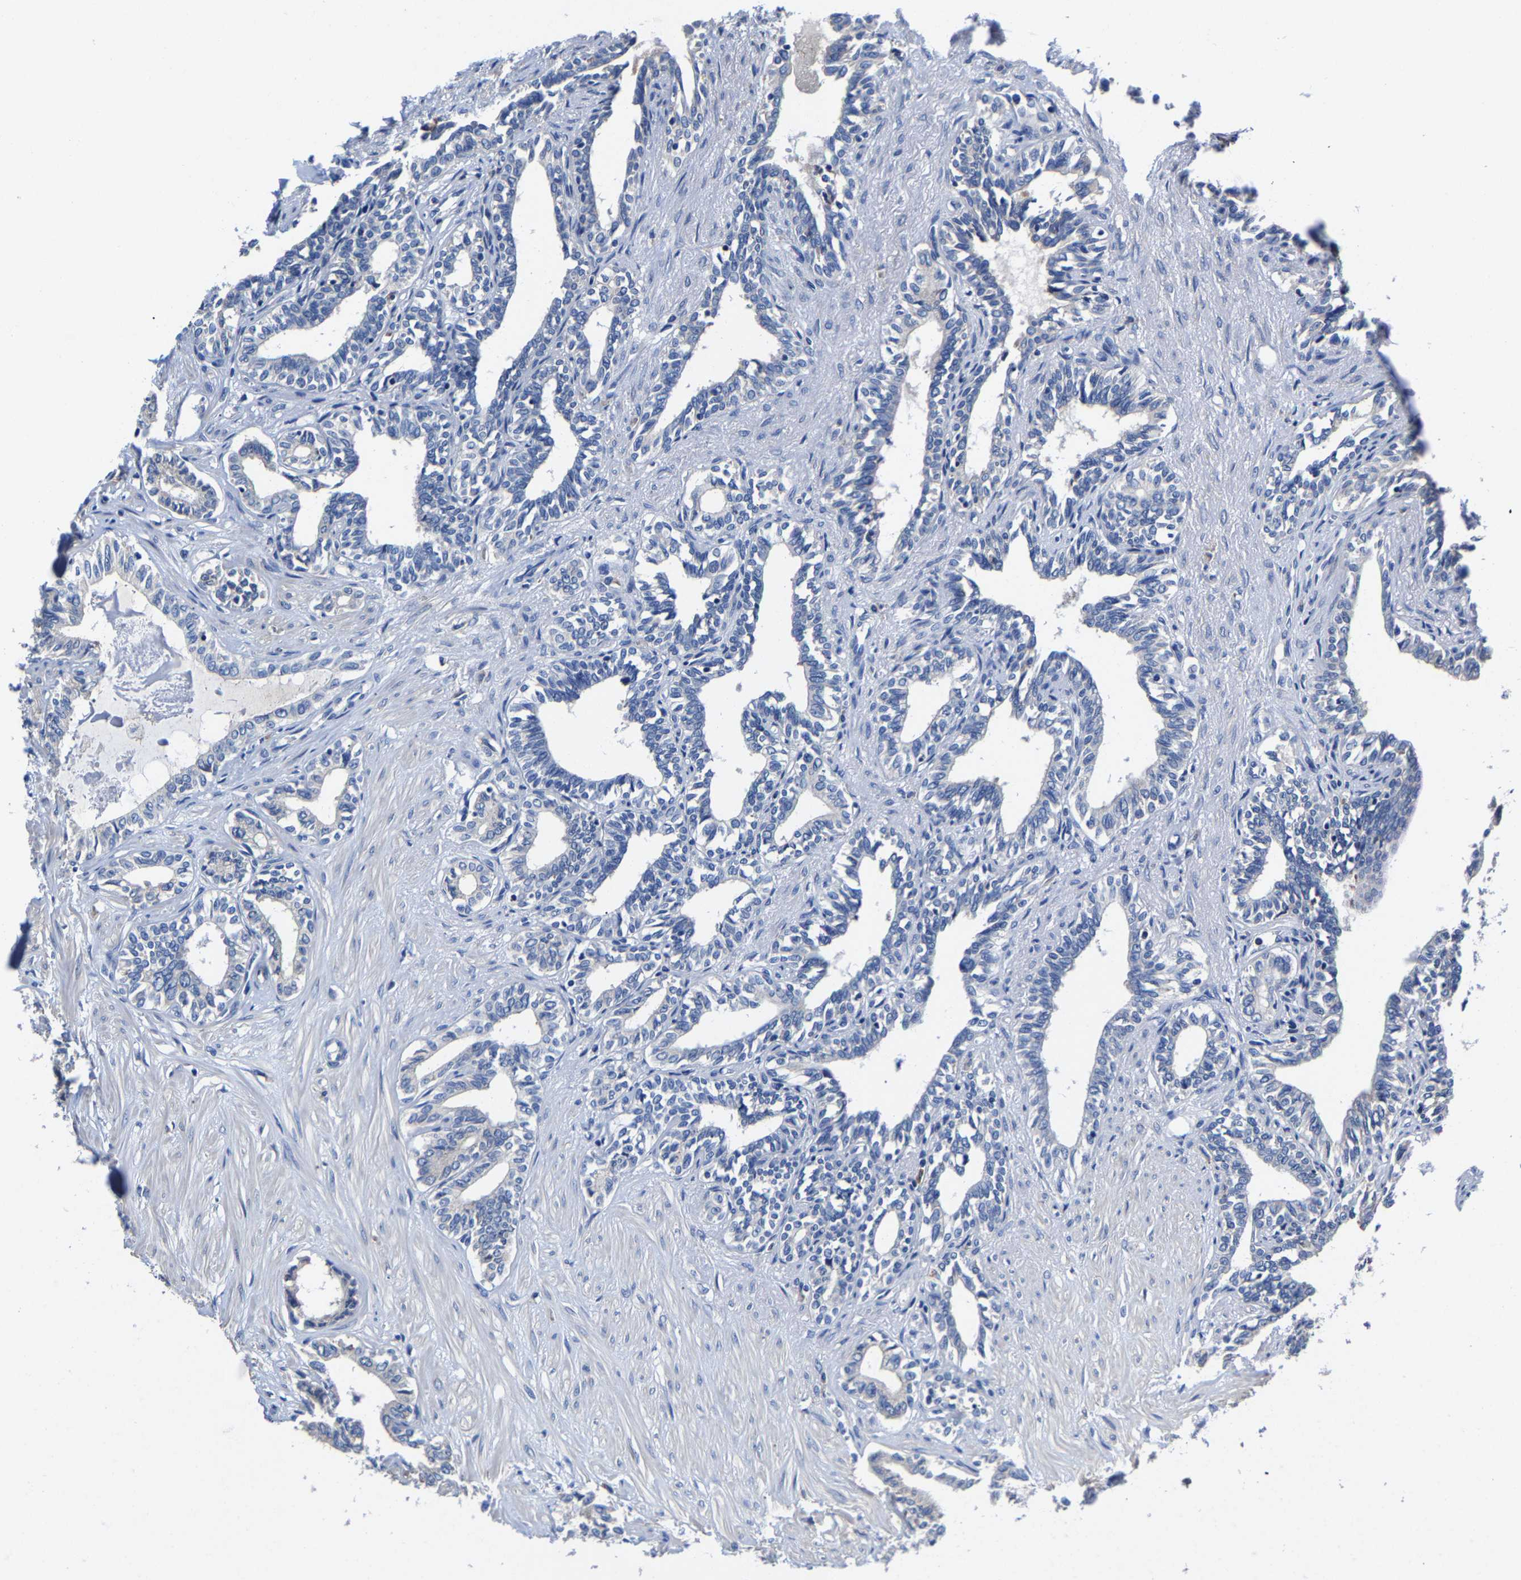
{"staining": {"intensity": "negative", "quantity": "none", "location": "none"}, "tissue": "seminal vesicle", "cell_type": "Glandular cells", "image_type": "normal", "snomed": [{"axis": "morphology", "description": "Normal tissue, NOS"}, {"axis": "morphology", "description": "Adenocarcinoma, High grade"}, {"axis": "topography", "description": "Prostate"}, {"axis": "topography", "description": "Seminal veicle"}], "caption": "This micrograph is of benign seminal vesicle stained with IHC to label a protein in brown with the nuclei are counter-stained blue. There is no positivity in glandular cells. The staining was performed using DAB to visualize the protein expression in brown, while the nuclei were stained in blue with hematoxylin (Magnification: 20x).", "gene": "SRPK2", "patient": {"sex": "male", "age": 55}}